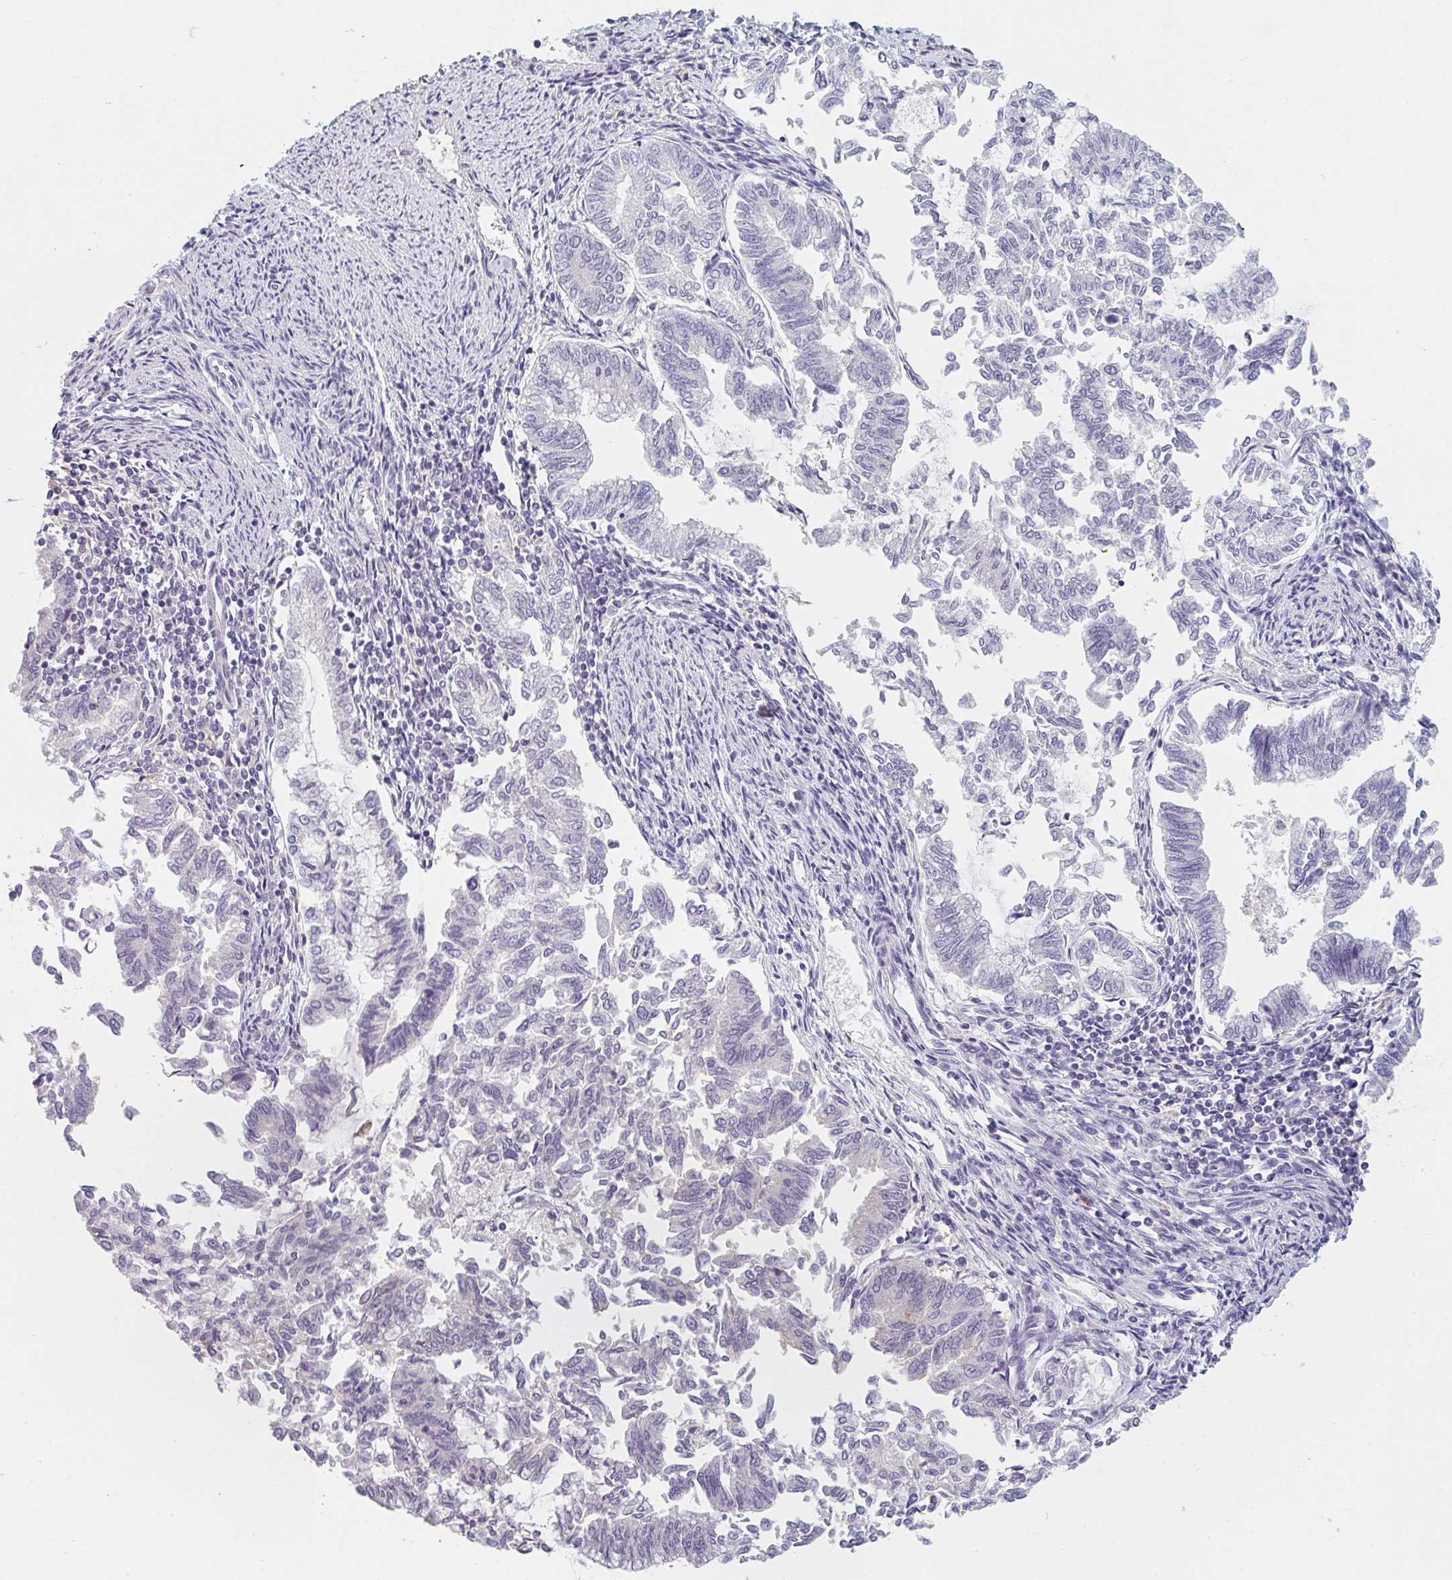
{"staining": {"intensity": "negative", "quantity": "none", "location": "none"}, "tissue": "endometrial cancer", "cell_type": "Tumor cells", "image_type": "cancer", "snomed": [{"axis": "morphology", "description": "Adenocarcinoma, NOS"}, {"axis": "topography", "description": "Endometrium"}], "caption": "Immunohistochemical staining of human endometrial cancer (adenocarcinoma) reveals no significant staining in tumor cells.", "gene": "C1QTNF8", "patient": {"sex": "female", "age": 79}}